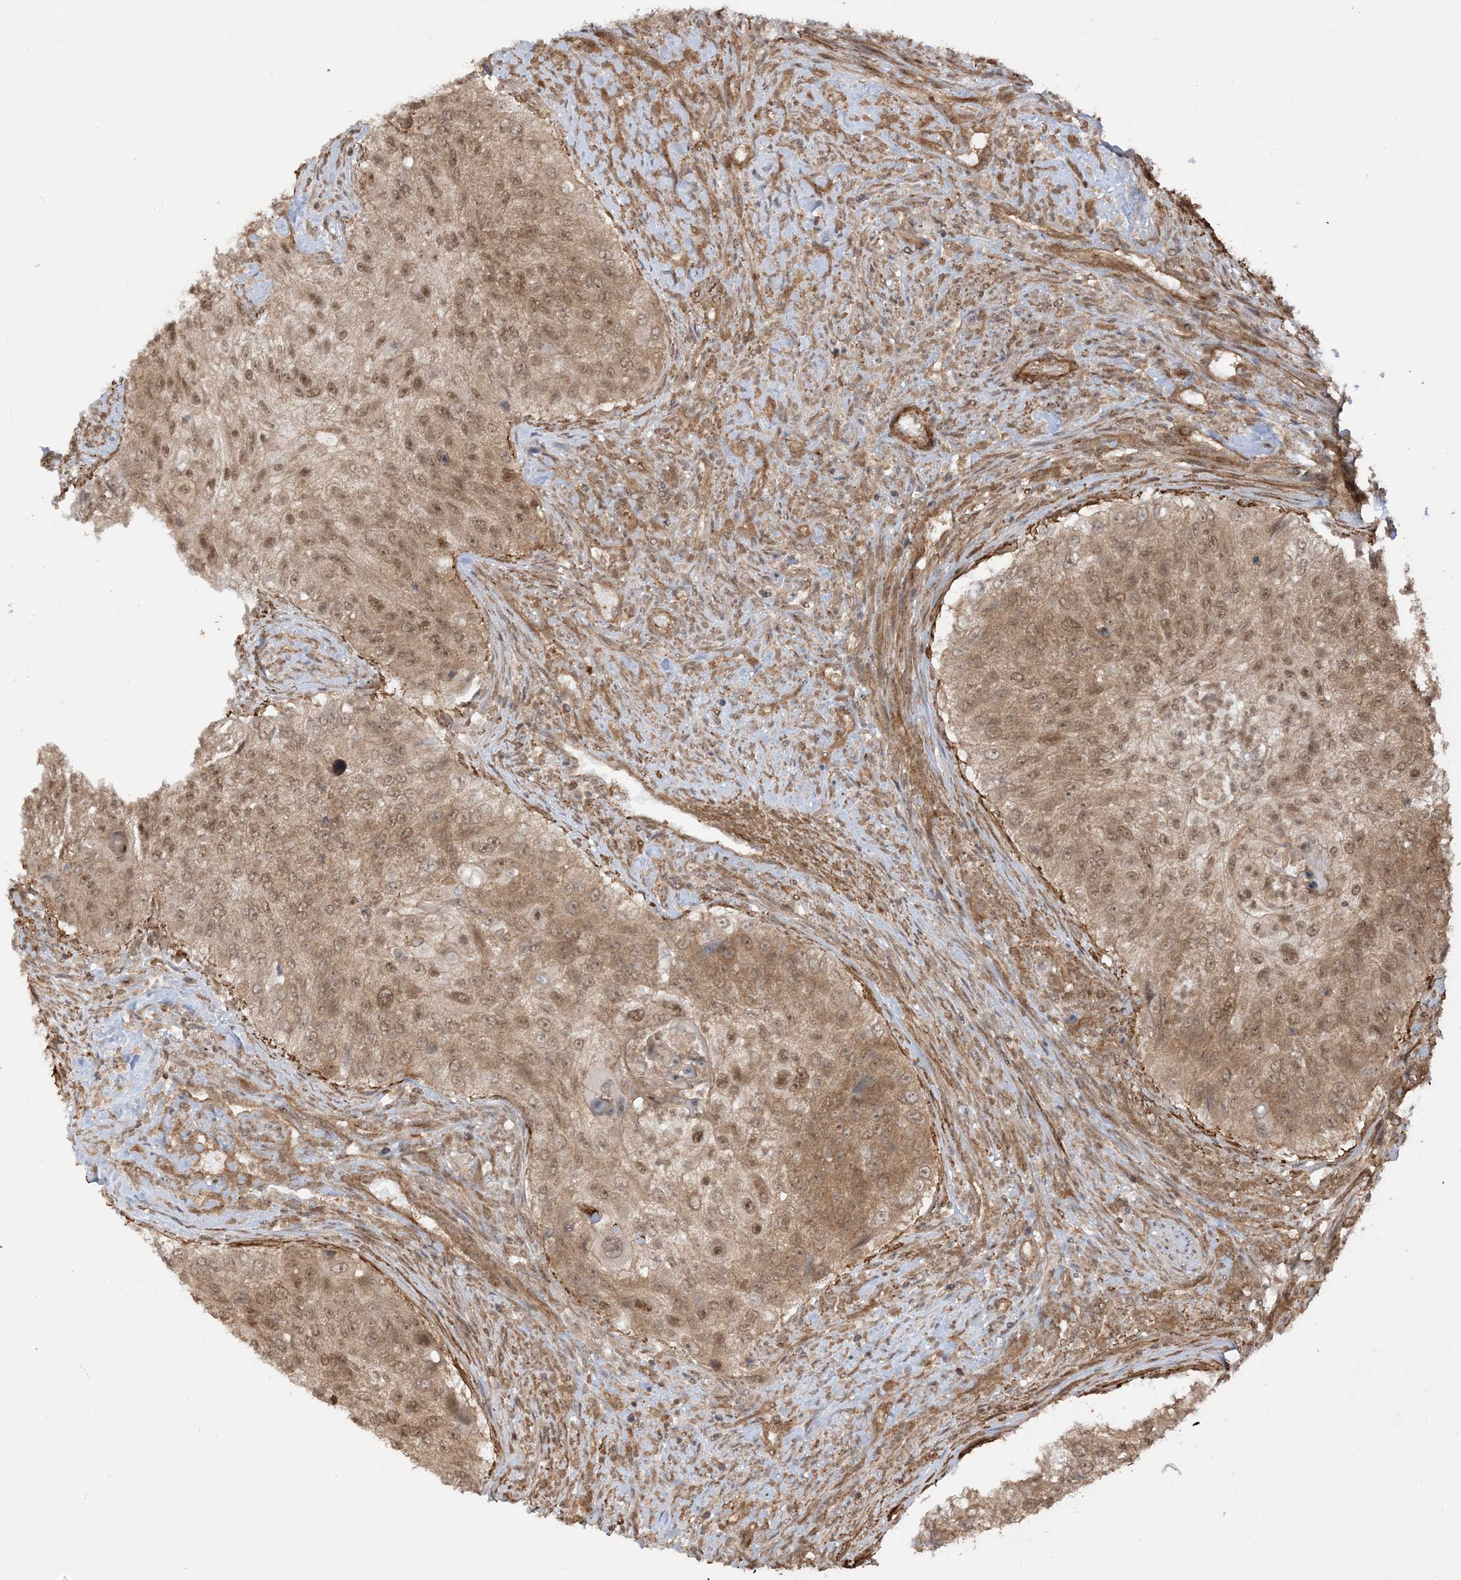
{"staining": {"intensity": "moderate", "quantity": ">75%", "location": "cytoplasmic/membranous,nuclear"}, "tissue": "urothelial cancer", "cell_type": "Tumor cells", "image_type": "cancer", "snomed": [{"axis": "morphology", "description": "Urothelial carcinoma, High grade"}, {"axis": "topography", "description": "Urinary bladder"}], "caption": "Urothelial carcinoma (high-grade) stained with immunohistochemistry reveals moderate cytoplasmic/membranous and nuclear staining in approximately >75% of tumor cells.", "gene": "TBCC", "patient": {"sex": "female", "age": 60}}